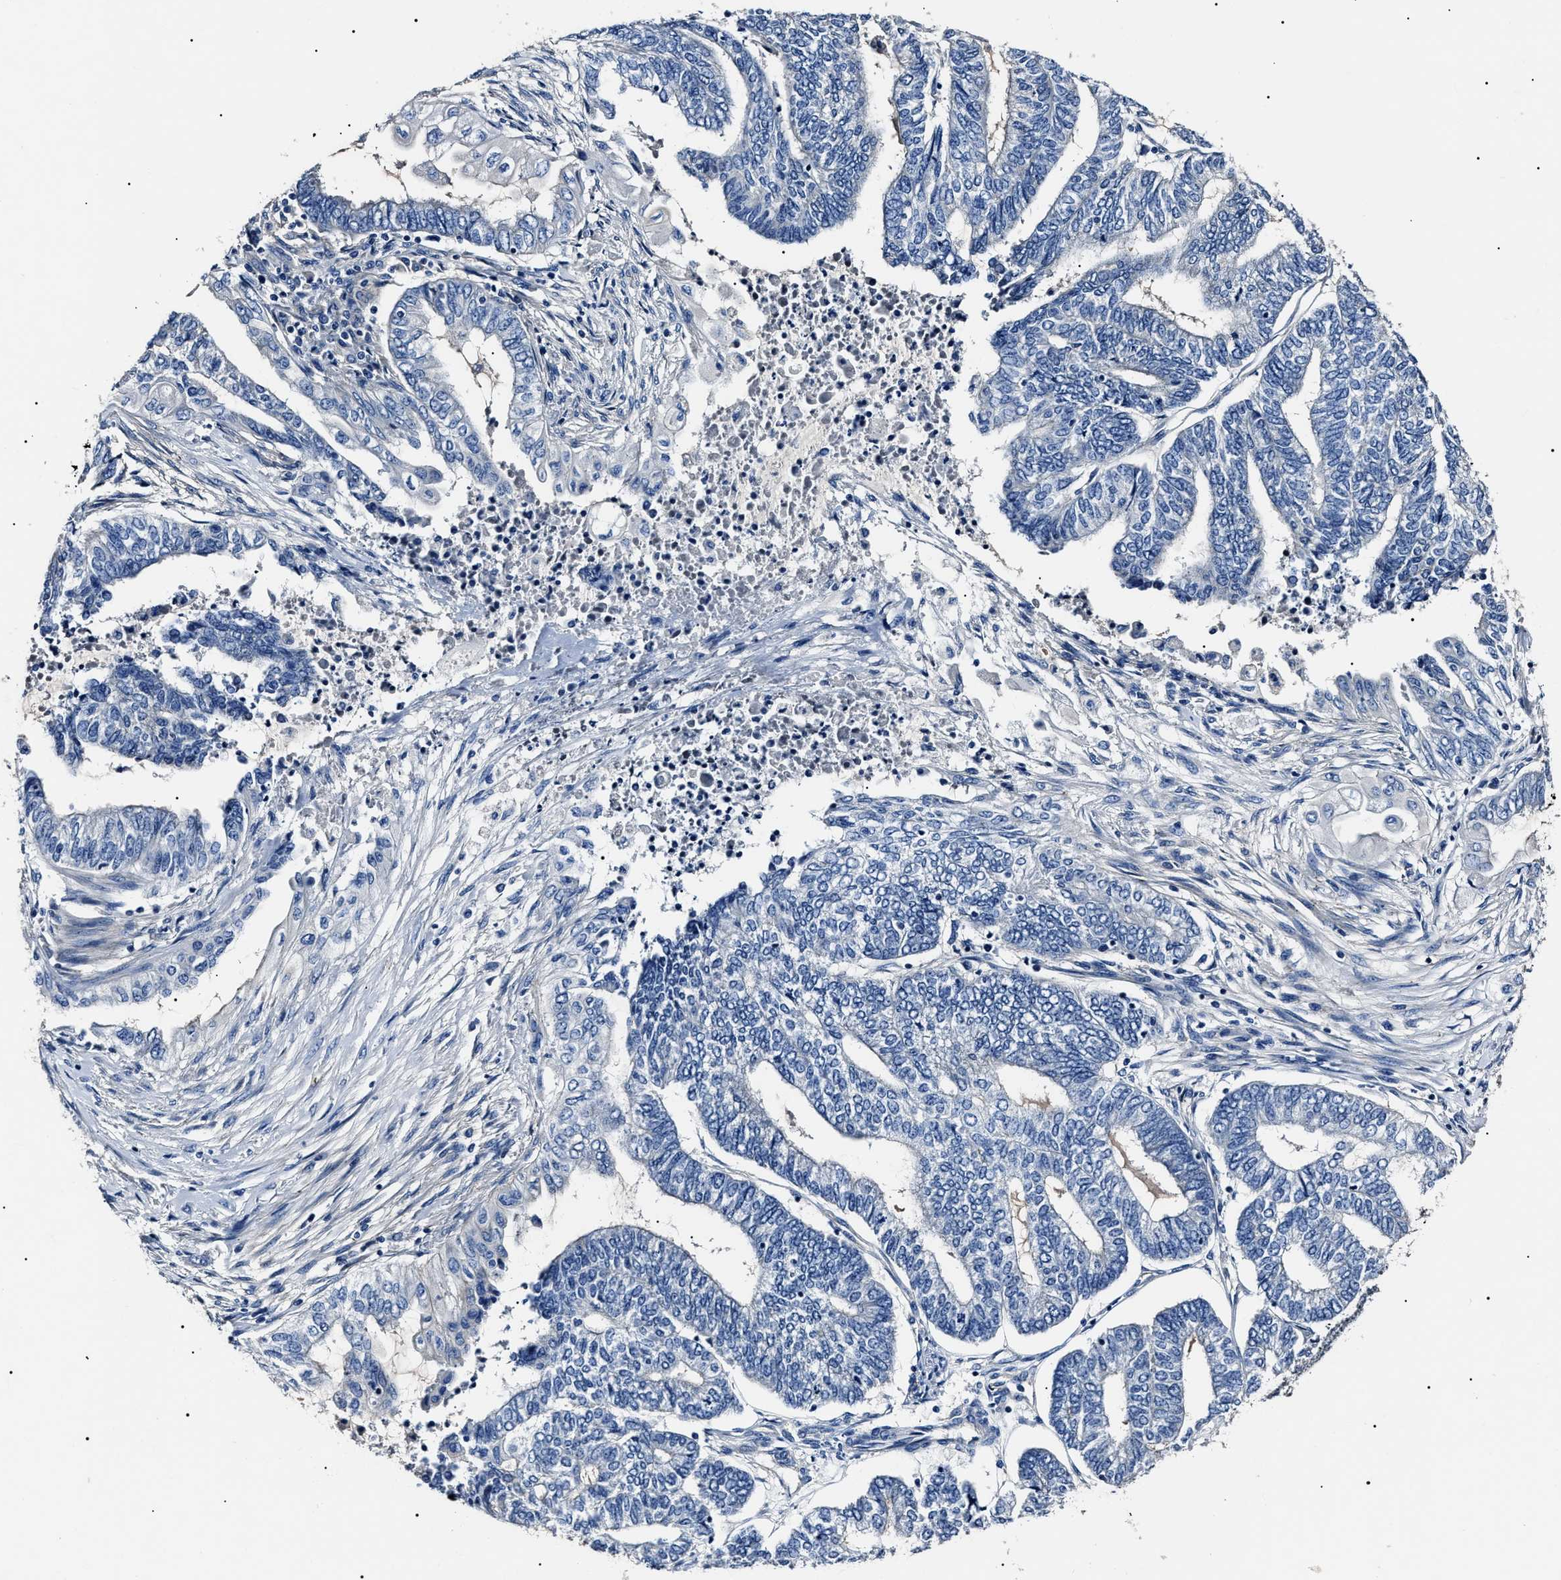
{"staining": {"intensity": "negative", "quantity": "none", "location": "none"}, "tissue": "endometrial cancer", "cell_type": "Tumor cells", "image_type": "cancer", "snomed": [{"axis": "morphology", "description": "Adenocarcinoma, NOS"}, {"axis": "topography", "description": "Uterus"}, {"axis": "topography", "description": "Endometrium"}], "caption": "Immunohistochemical staining of endometrial adenocarcinoma exhibits no significant staining in tumor cells.", "gene": "KLHL42", "patient": {"sex": "female", "age": 70}}